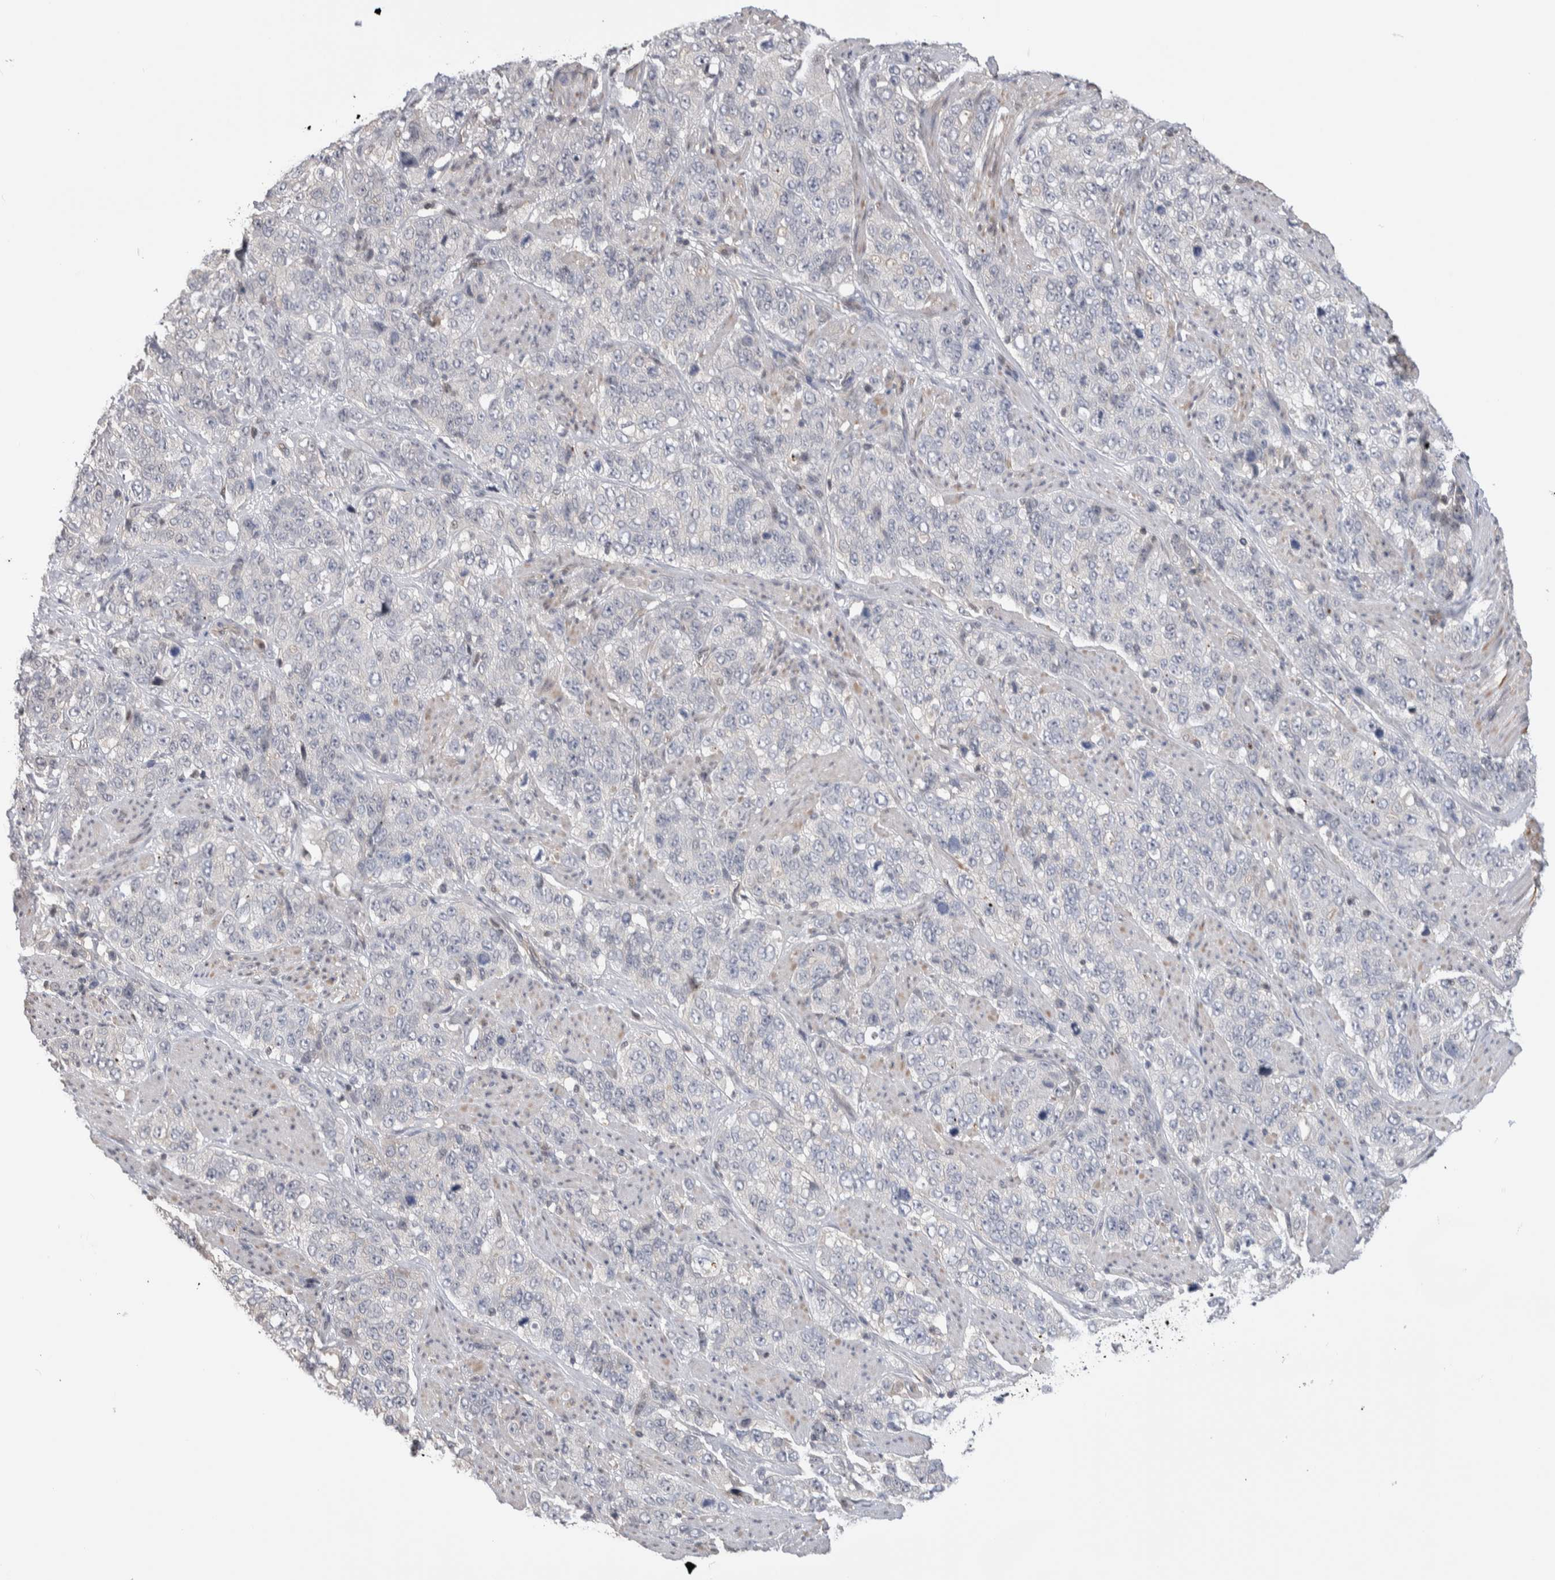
{"staining": {"intensity": "negative", "quantity": "none", "location": "none"}, "tissue": "stomach cancer", "cell_type": "Tumor cells", "image_type": "cancer", "snomed": [{"axis": "morphology", "description": "Adenocarcinoma, NOS"}, {"axis": "topography", "description": "Stomach"}], "caption": "Immunohistochemical staining of stomach cancer (adenocarcinoma) reveals no significant positivity in tumor cells.", "gene": "ZBTB49", "patient": {"sex": "male", "age": 48}}